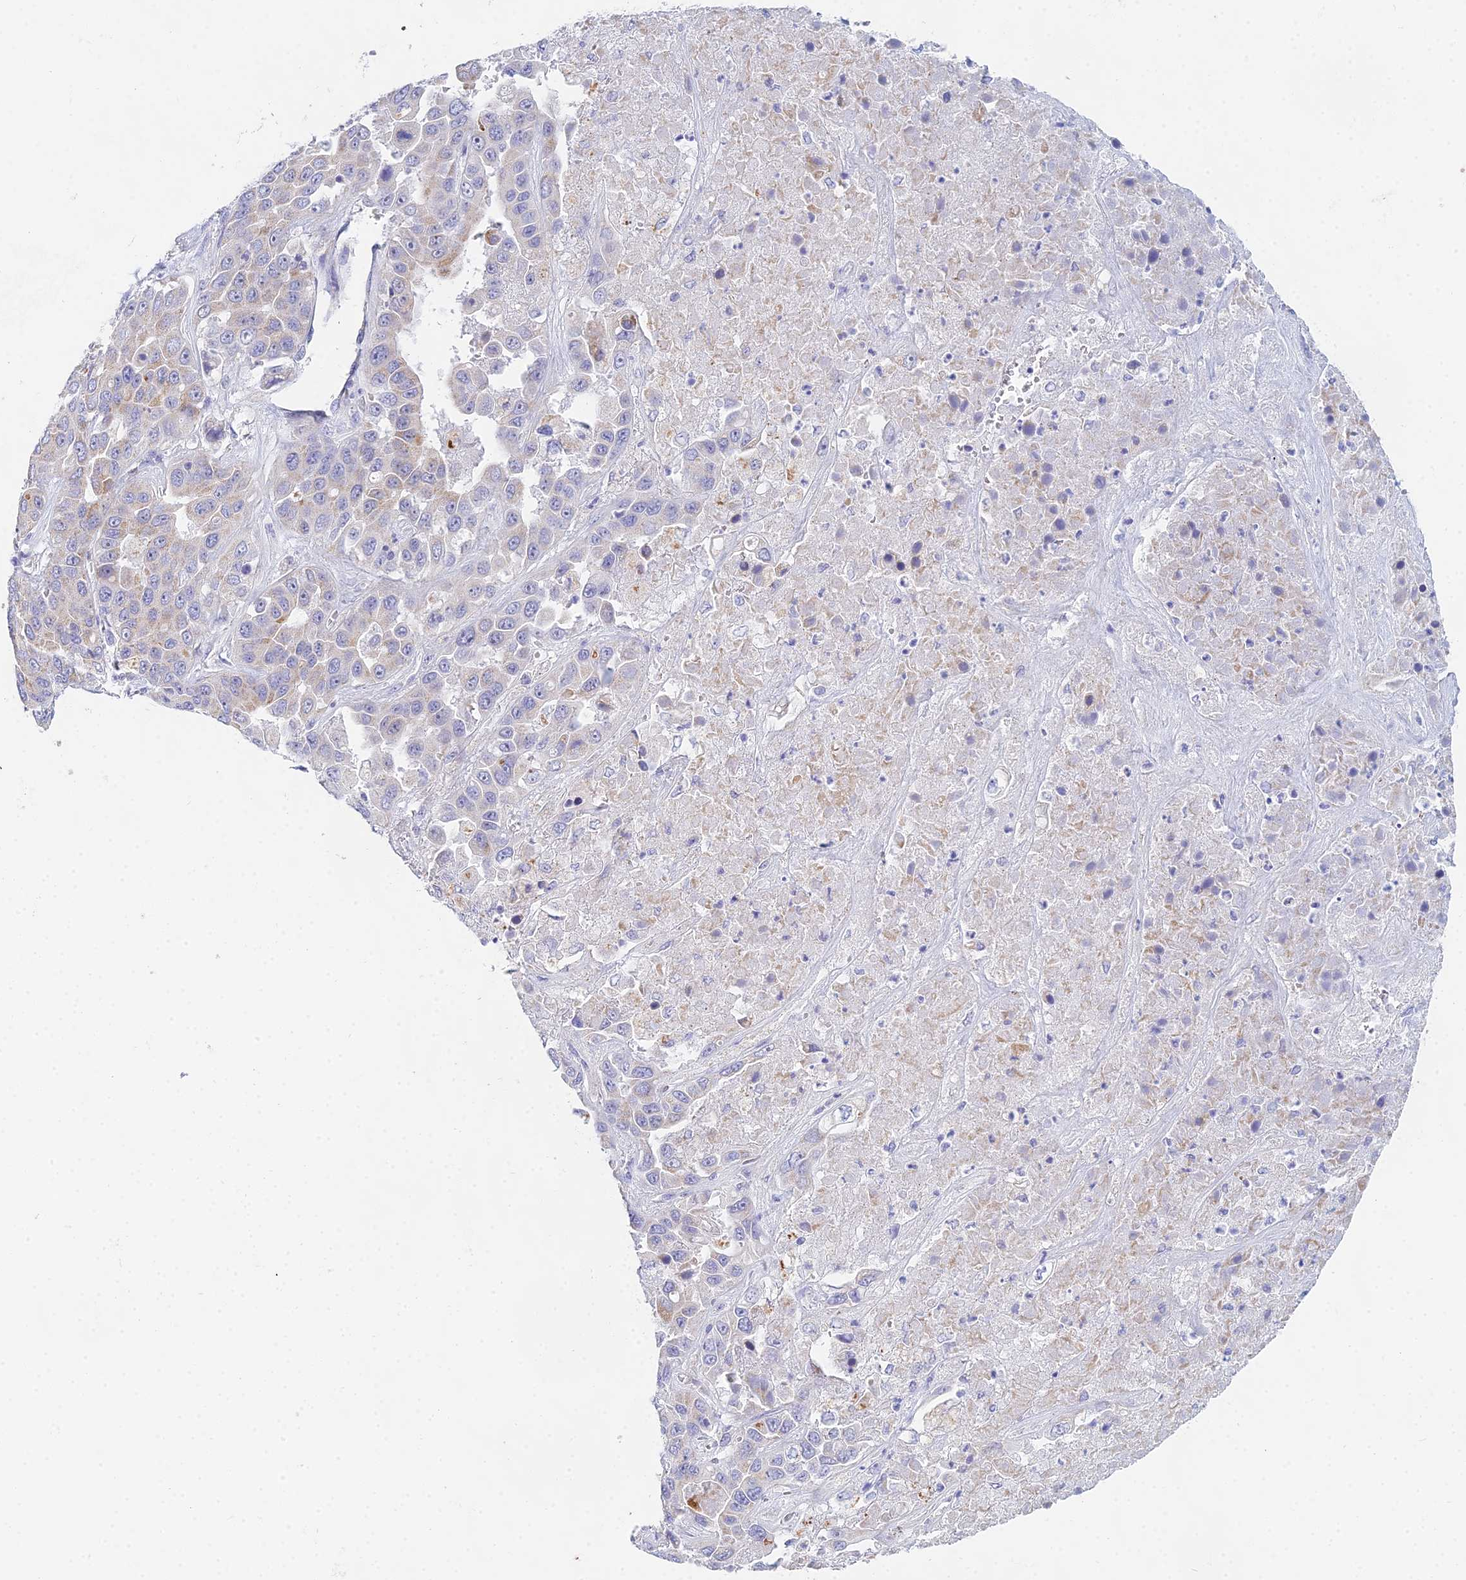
{"staining": {"intensity": "weak", "quantity": "<25%", "location": "cytoplasmic/membranous"}, "tissue": "liver cancer", "cell_type": "Tumor cells", "image_type": "cancer", "snomed": [{"axis": "morphology", "description": "Cholangiocarcinoma"}, {"axis": "topography", "description": "Liver"}], "caption": "DAB immunohistochemical staining of liver cancer exhibits no significant expression in tumor cells.", "gene": "PRR13", "patient": {"sex": "female", "age": 52}}